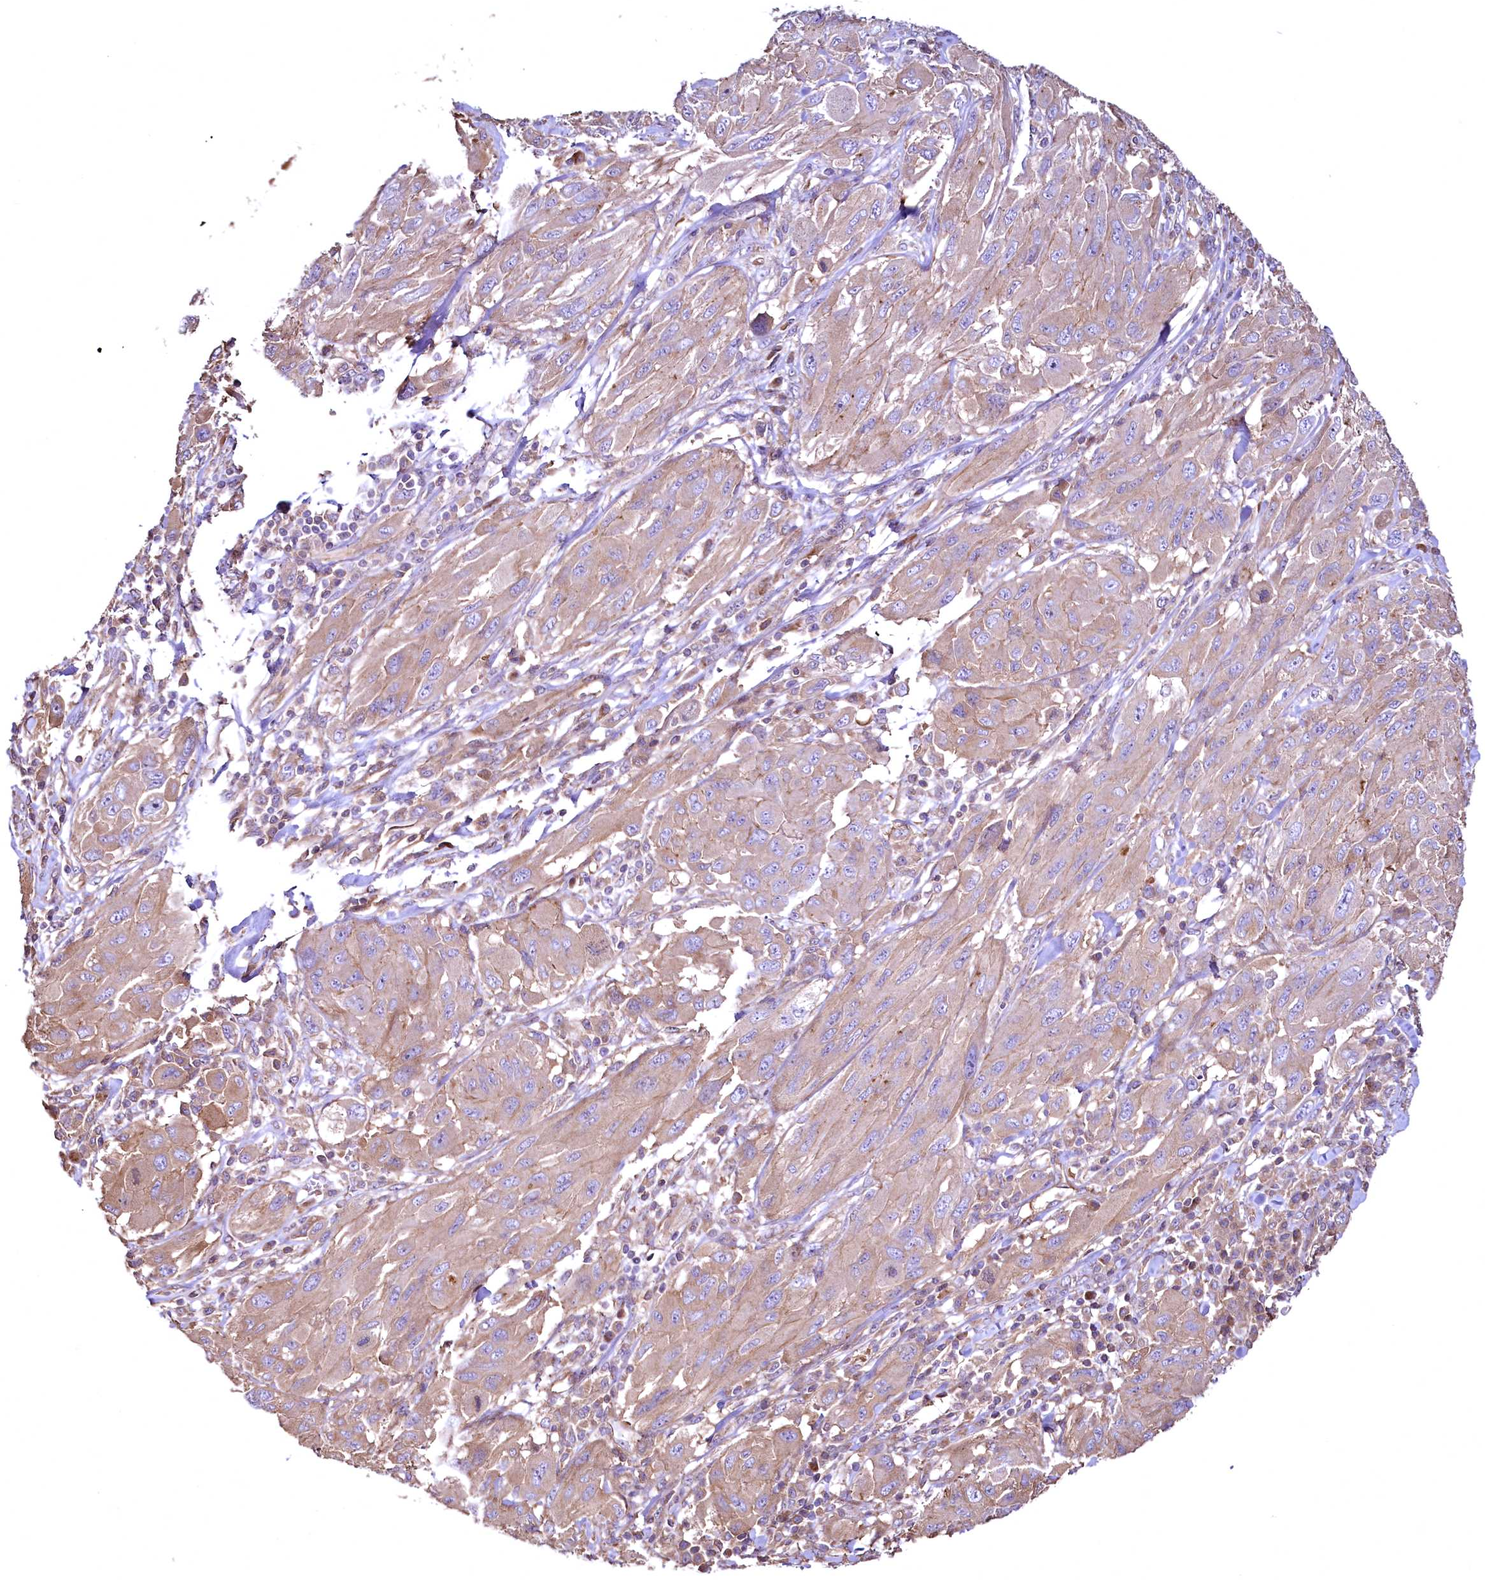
{"staining": {"intensity": "moderate", "quantity": ">75%", "location": "cytoplasmic/membranous"}, "tissue": "melanoma", "cell_type": "Tumor cells", "image_type": "cancer", "snomed": [{"axis": "morphology", "description": "Malignant melanoma, NOS"}, {"axis": "topography", "description": "Skin"}], "caption": "Moderate cytoplasmic/membranous positivity is identified in approximately >75% of tumor cells in malignant melanoma. (Brightfield microscopy of DAB IHC at high magnification).", "gene": "TBCEL", "patient": {"sex": "female", "age": 91}}